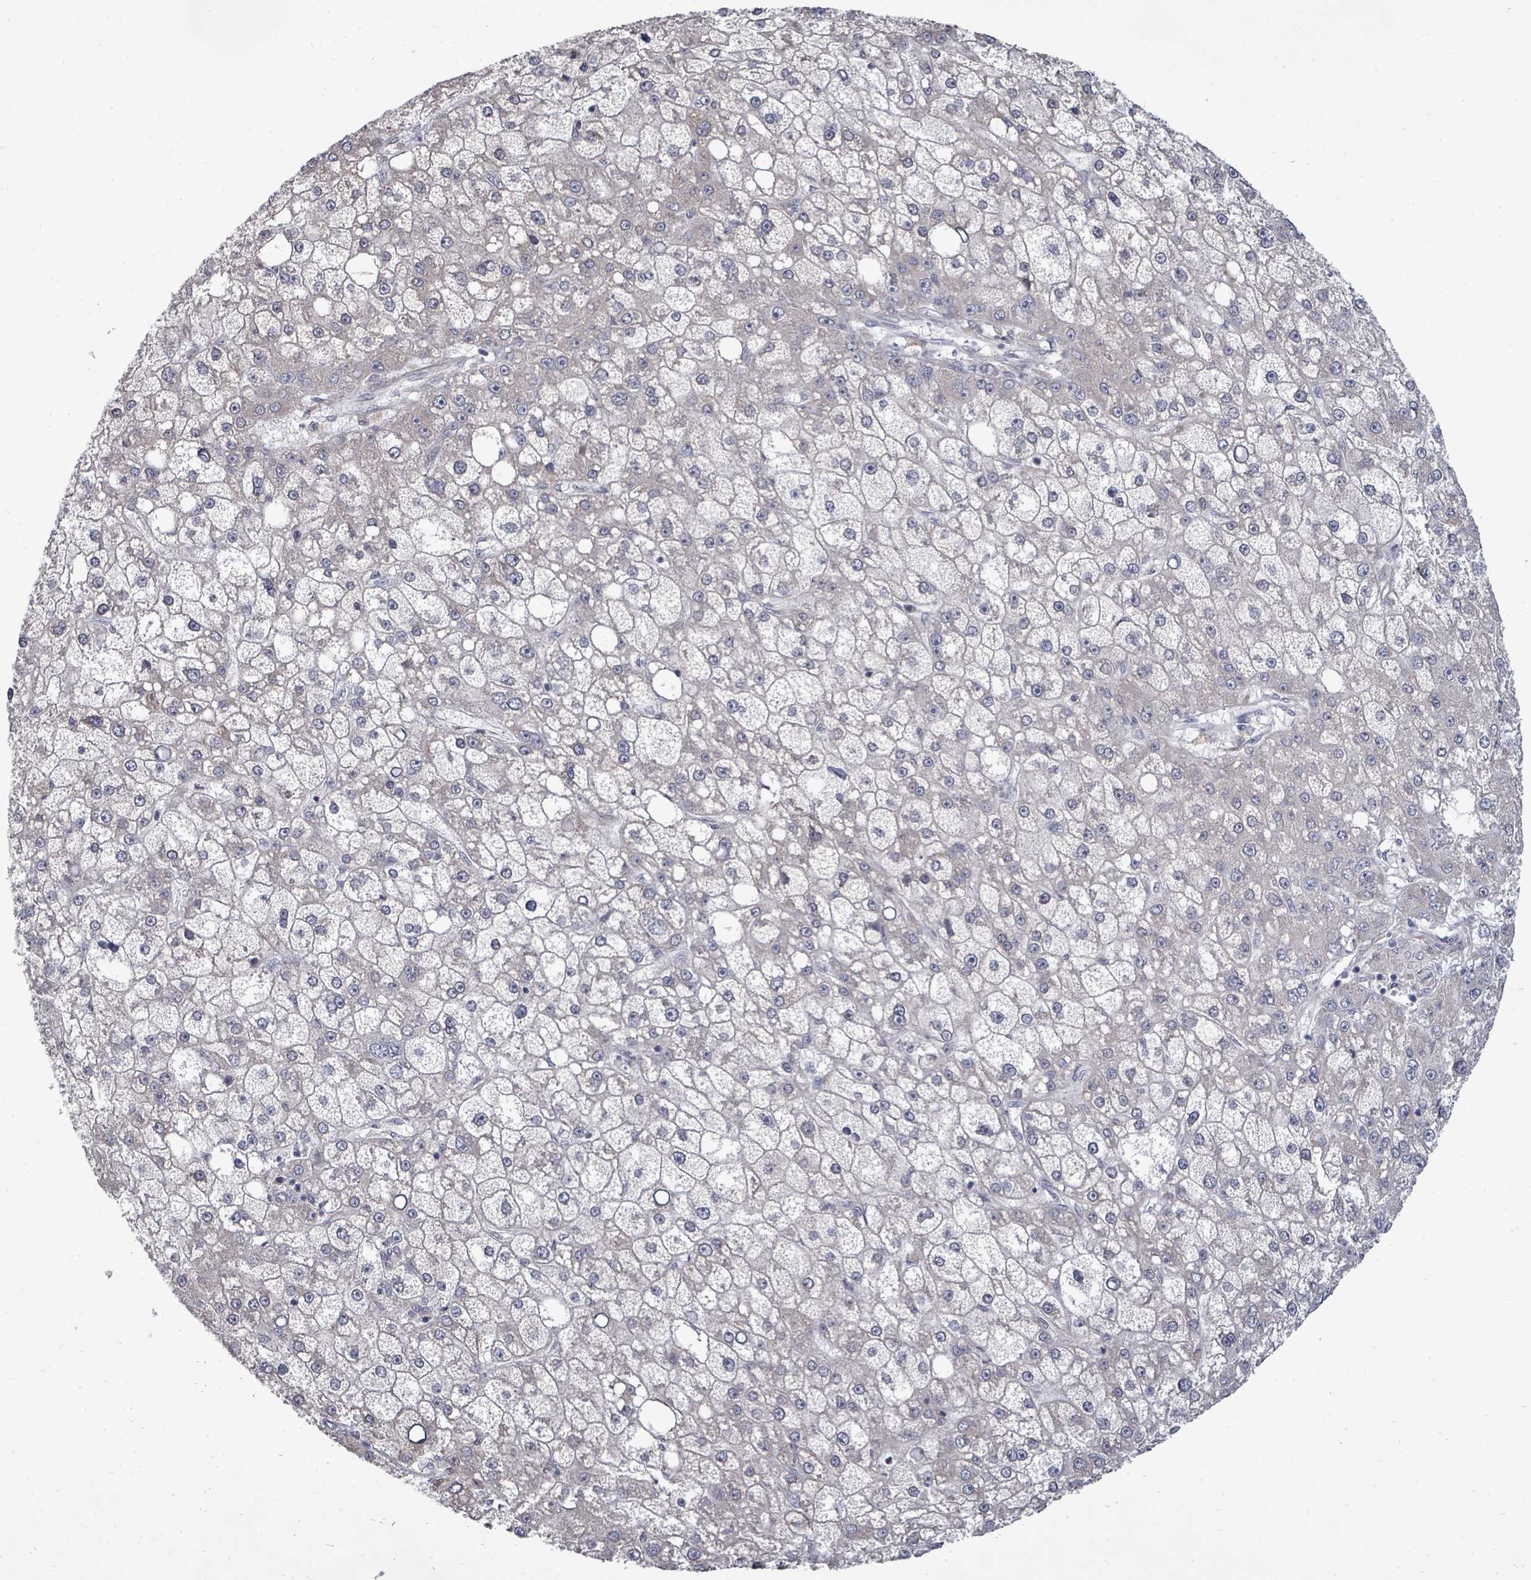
{"staining": {"intensity": "negative", "quantity": "none", "location": "none"}, "tissue": "liver cancer", "cell_type": "Tumor cells", "image_type": "cancer", "snomed": [{"axis": "morphology", "description": "Carcinoma, Hepatocellular, NOS"}, {"axis": "topography", "description": "Liver"}], "caption": "Micrograph shows no significant protein staining in tumor cells of liver cancer. Nuclei are stained in blue.", "gene": "POMGNT2", "patient": {"sex": "male", "age": 67}}